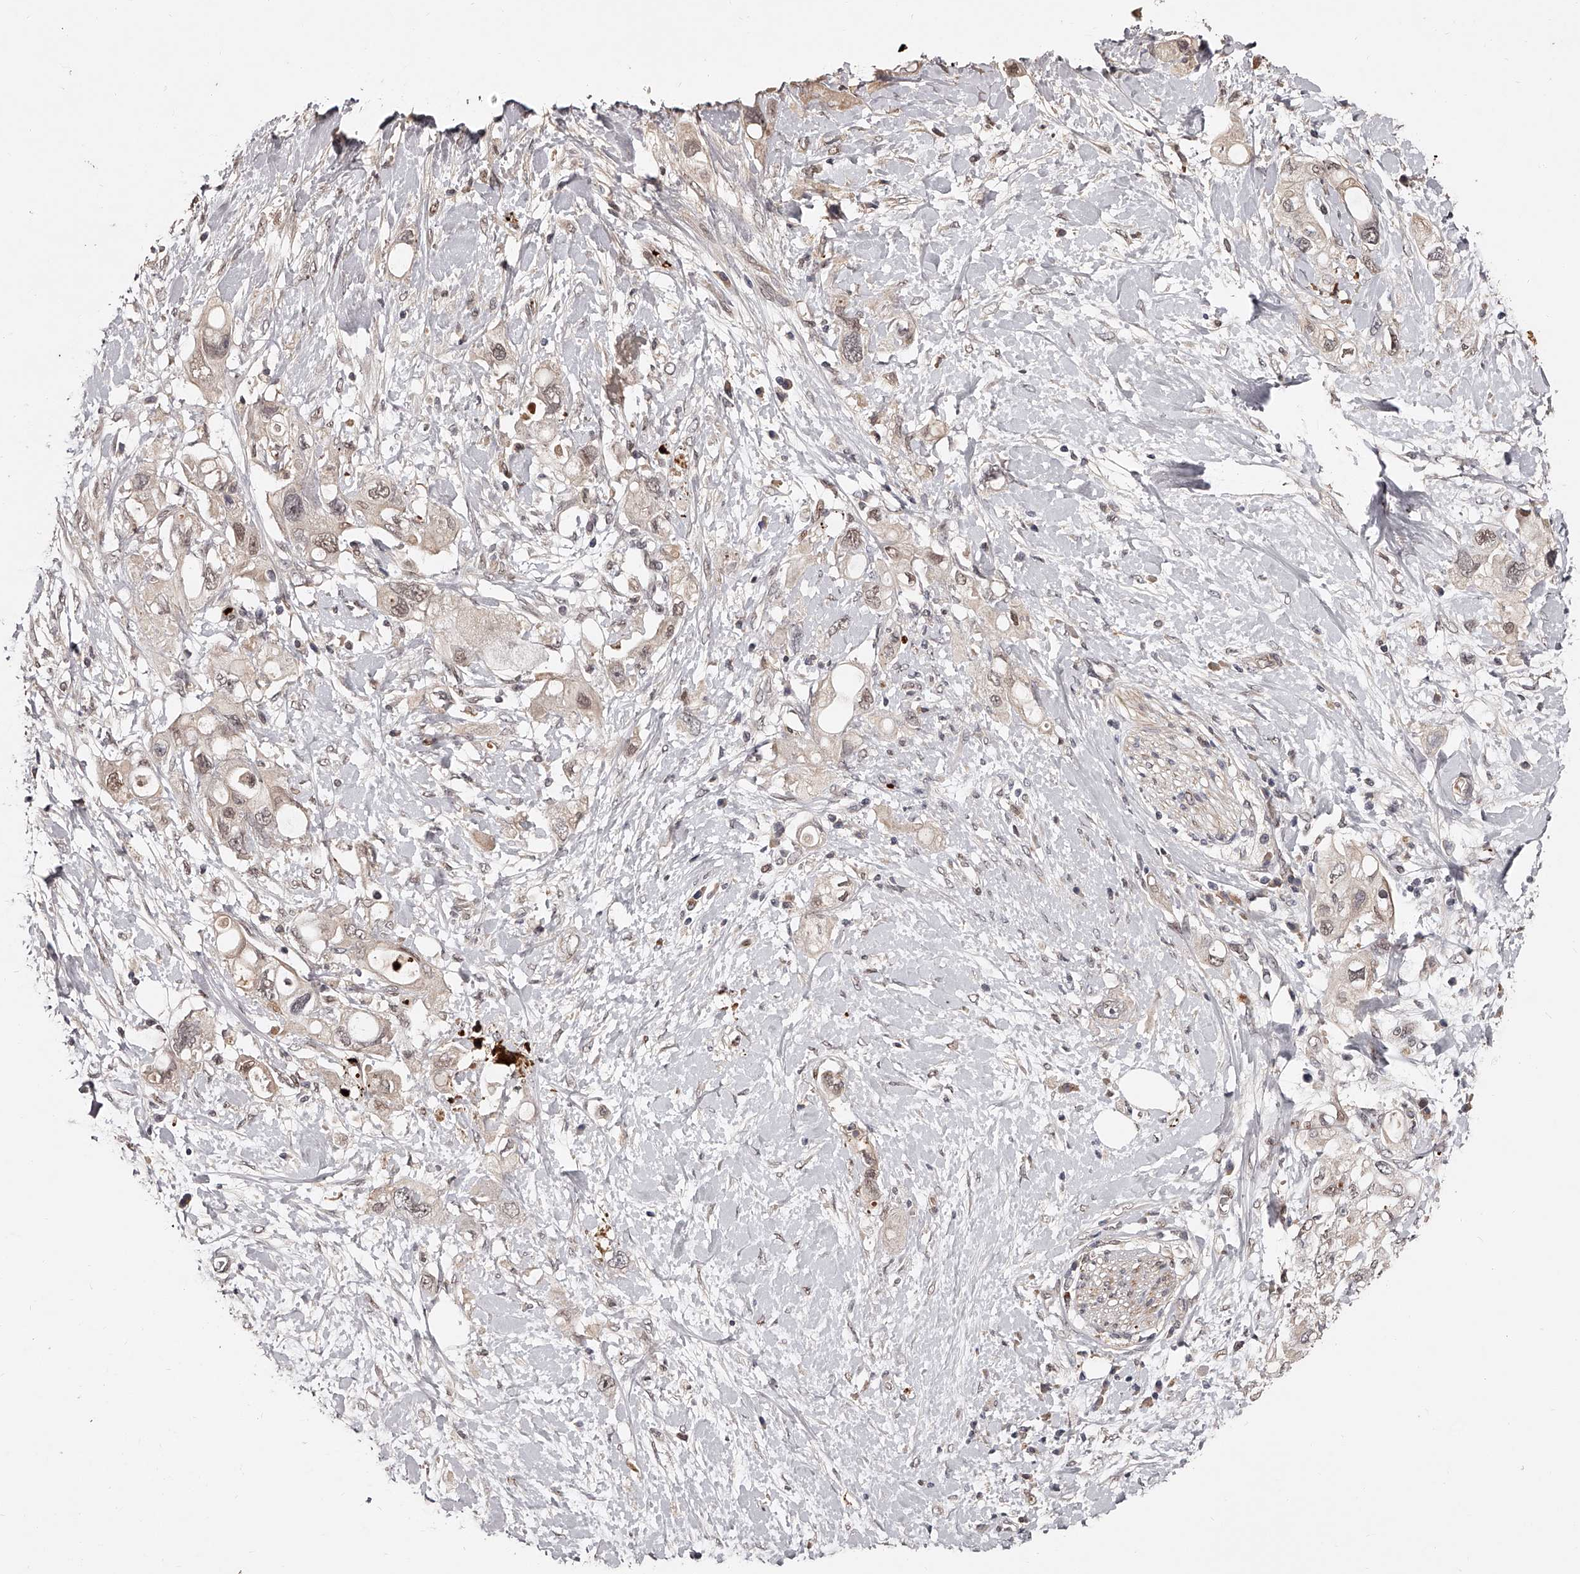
{"staining": {"intensity": "weak", "quantity": ">75%", "location": "nuclear"}, "tissue": "pancreatic cancer", "cell_type": "Tumor cells", "image_type": "cancer", "snomed": [{"axis": "morphology", "description": "Adenocarcinoma, NOS"}, {"axis": "topography", "description": "Pancreas"}], "caption": "The immunohistochemical stain shows weak nuclear expression in tumor cells of pancreatic cancer tissue.", "gene": "URGCP", "patient": {"sex": "female", "age": 56}}